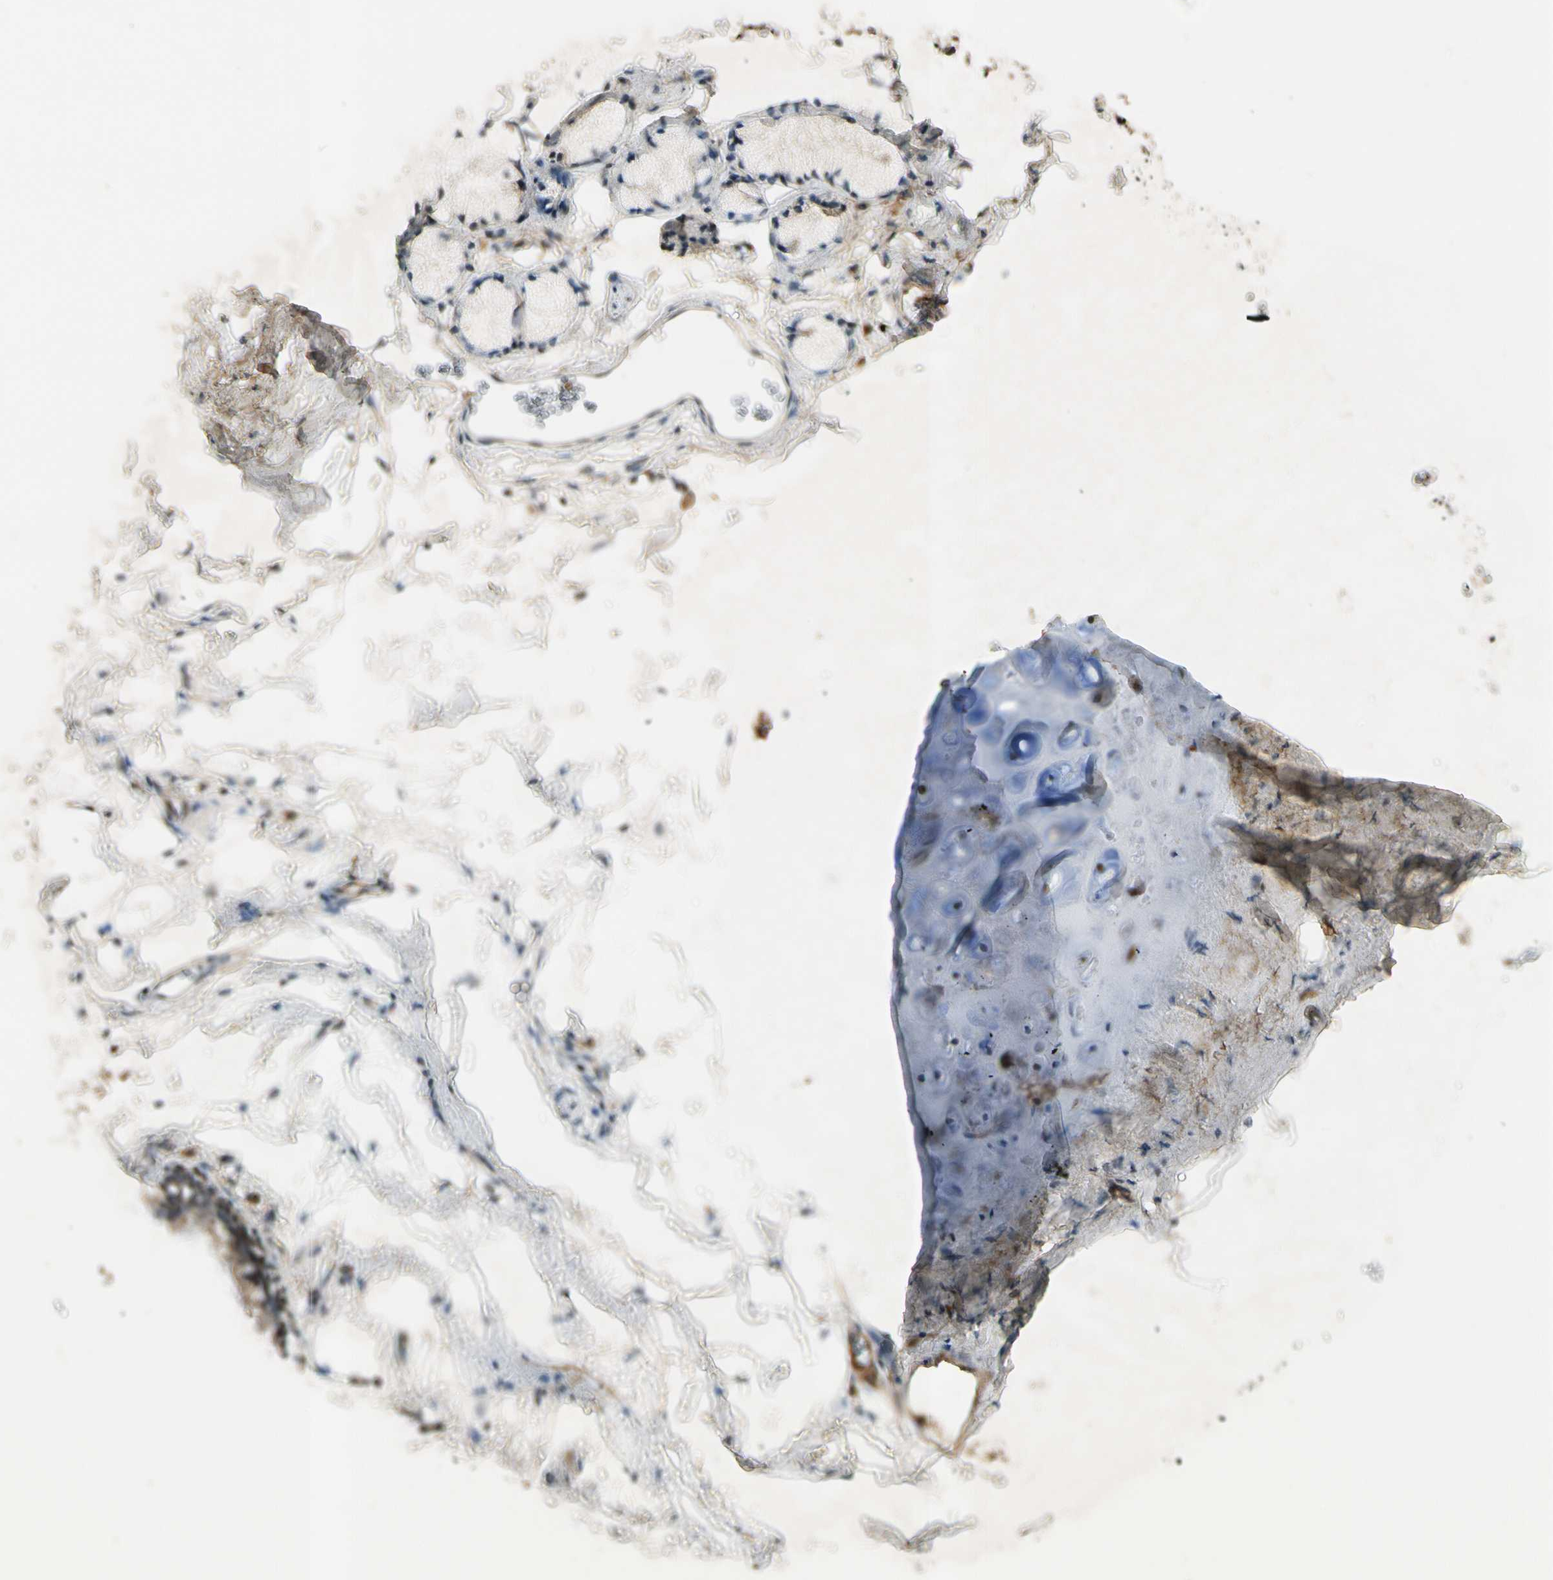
{"staining": {"intensity": "moderate", "quantity": ">75%", "location": "cytoplasmic/membranous"}, "tissue": "adipose tissue", "cell_type": "Adipocytes", "image_type": "normal", "snomed": [{"axis": "morphology", "description": "Normal tissue, NOS"}, {"axis": "topography", "description": "Cartilage tissue"}, {"axis": "topography", "description": "Bronchus"}], "caption": "Immunohistochemical staining of normal adipose tissue shows moderate cytoplasmic/membranous protein staining in approximately >75% of adipocytes.", "gene": "ICAM5", "patient": {"sex": "female", "age": 73}}